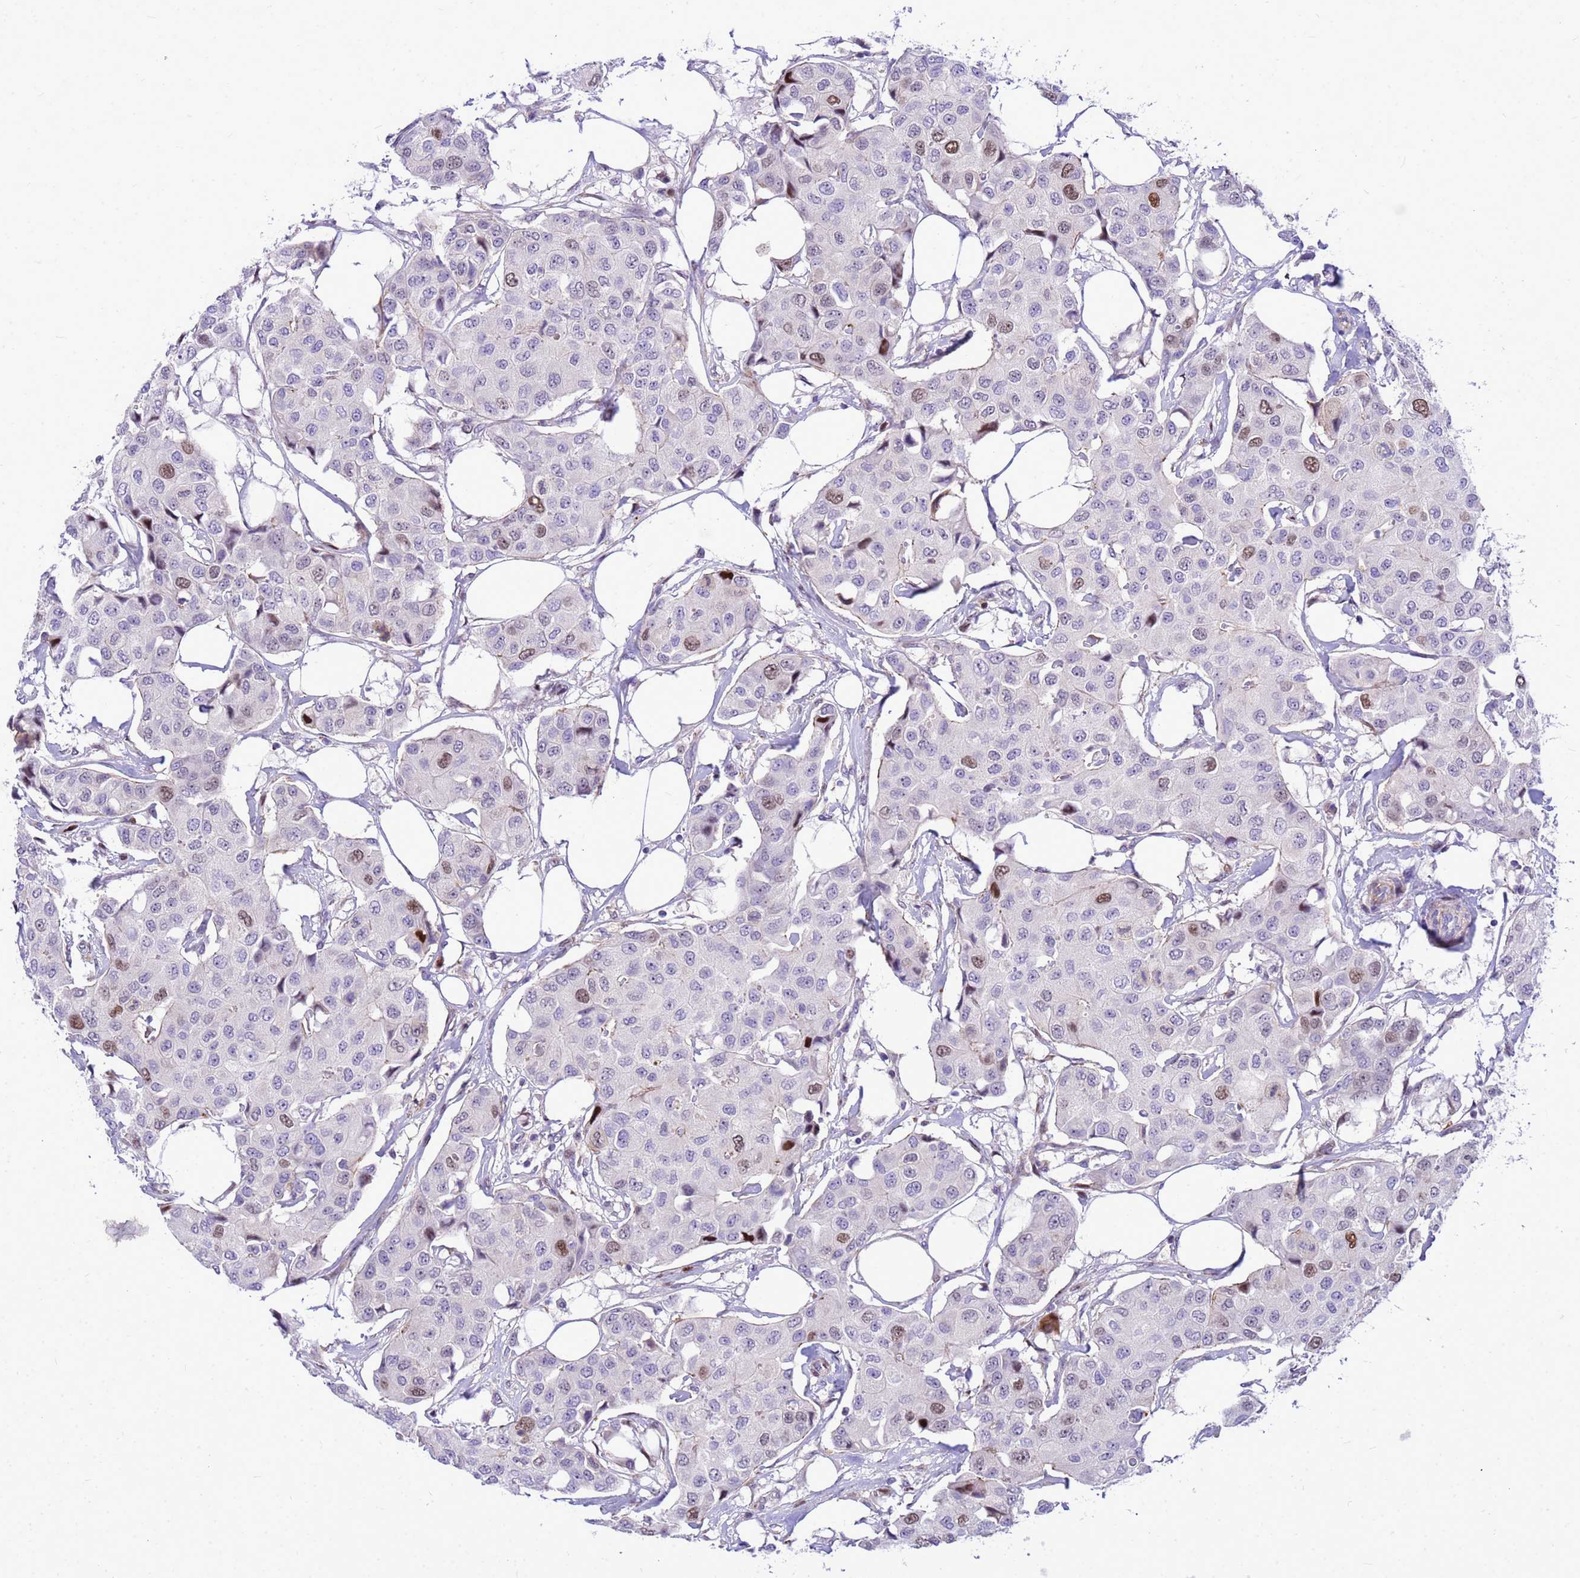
{"staining": {"intensity": "moderate", "quantity": "<25%", "location": "nuclear"}, "tissue": "breast cancer", "cell_type": "Tumor cells", "image_type": "cancer", "snomed": [{"axis": "morphology", "description": "Duct carcinoma"}, {"axis": "topography", "description": "Breast"}], "caption": "Intraductal carcinoma (breast) tissue demonstrates moderate nuclear staining in approximately <25% of tumor cells", "gene": "ADAMTS7", "patient": {"sex": "female", "age": 80}}